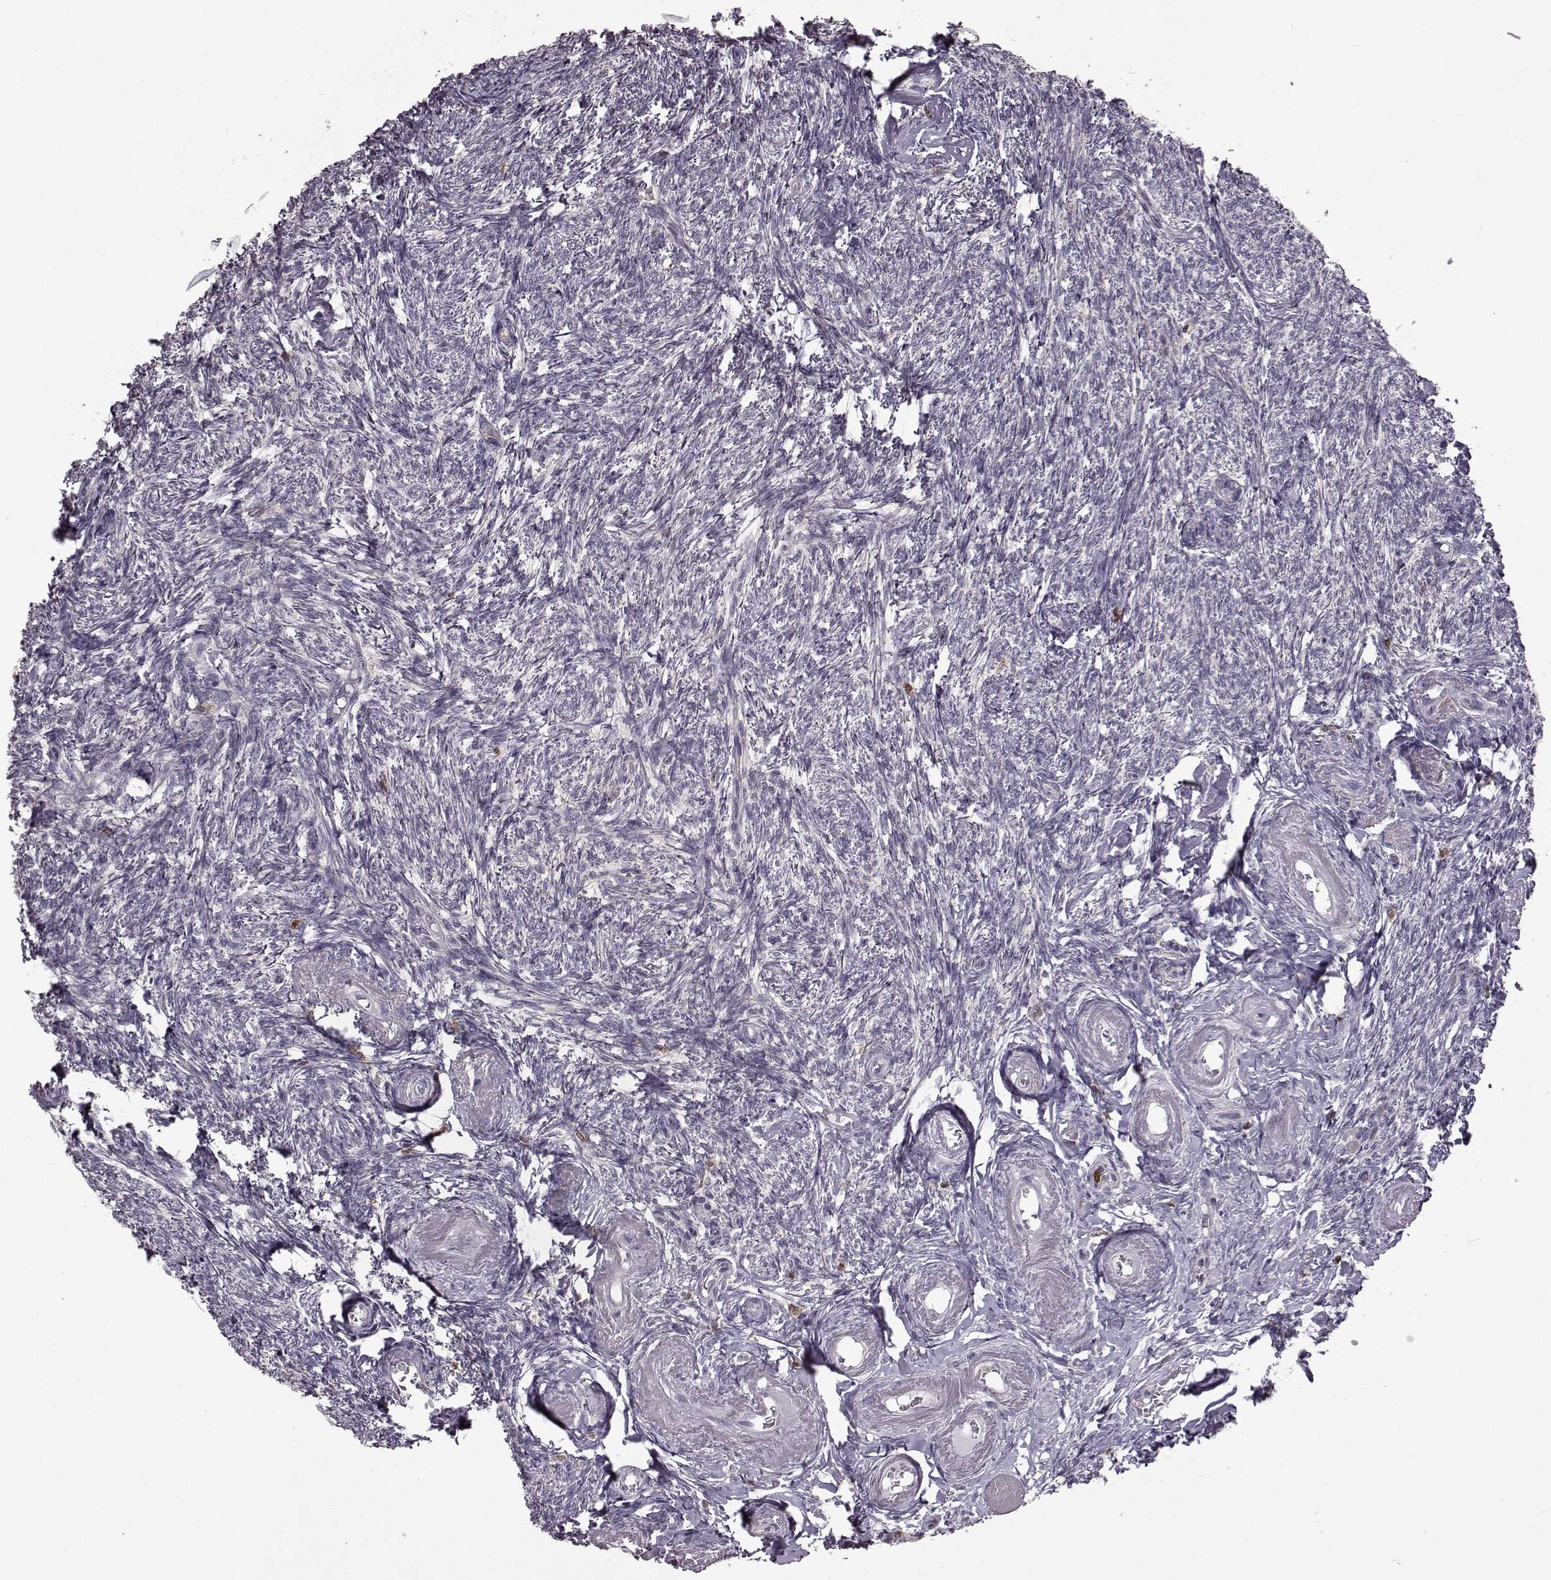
{"staining": {"intensity": "negative", "quantity": "none", "location": "none"}, "tissue": "ovary", "cell_type": "Follicle cells", "image_type": "normal", "snomed": [{"axis": "morphology", "description": "Normal tissue, NOS"}, {"axis": "topography", "description": "Ovary"}], "caption": "DAB immunohistochemical staining of unremarkable ovary exhibits no significant expression in follicle cells.", "gene": "DOK2", "patient": {"sex": "female", "age": 72}}